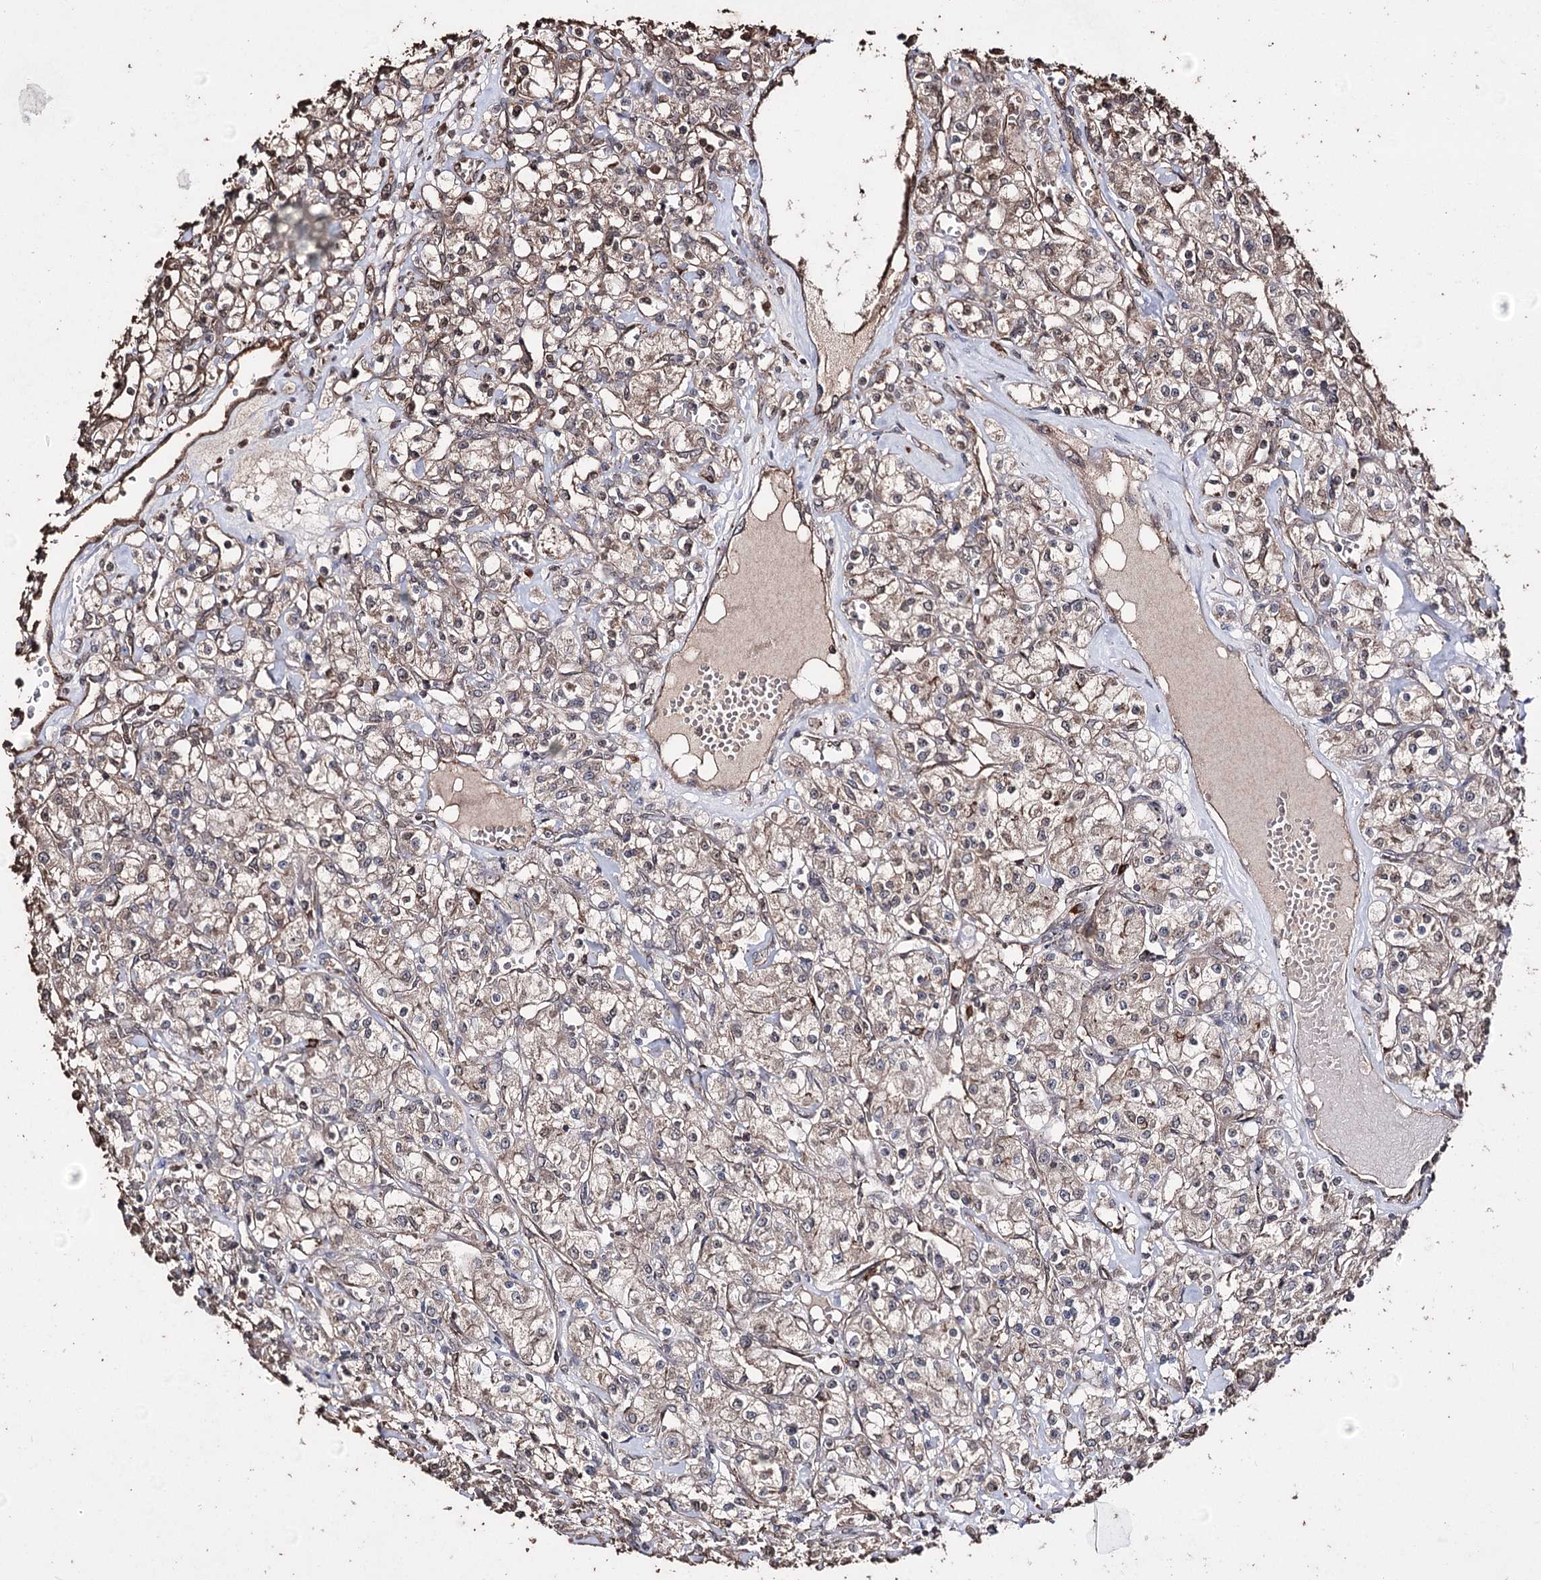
{"staining": {"intensity": "moderate", "quantity": "25%-75%", "location": "cytoplasmic/membranous"}, "tissue": "renal cancer", "cell_type": "Tumor cells", "image_type": "cancer", "snomed": [{"axis": "morphology", "description": "Adenocarcinoma, NOS"}, {"axis": "topography", "description": "Kidney"}], "caption": "Immunohistochemistry (IHC) micrograph of human renal cancer (adenocarcinoma) stained for a protein (brown), which shows medium levels of moderate cytoplasmic/membranous positivity in approximately 25%-75% of tumor cells.", "gene": "ZNF662", "patient": {"sex": "female", "age": 59}}